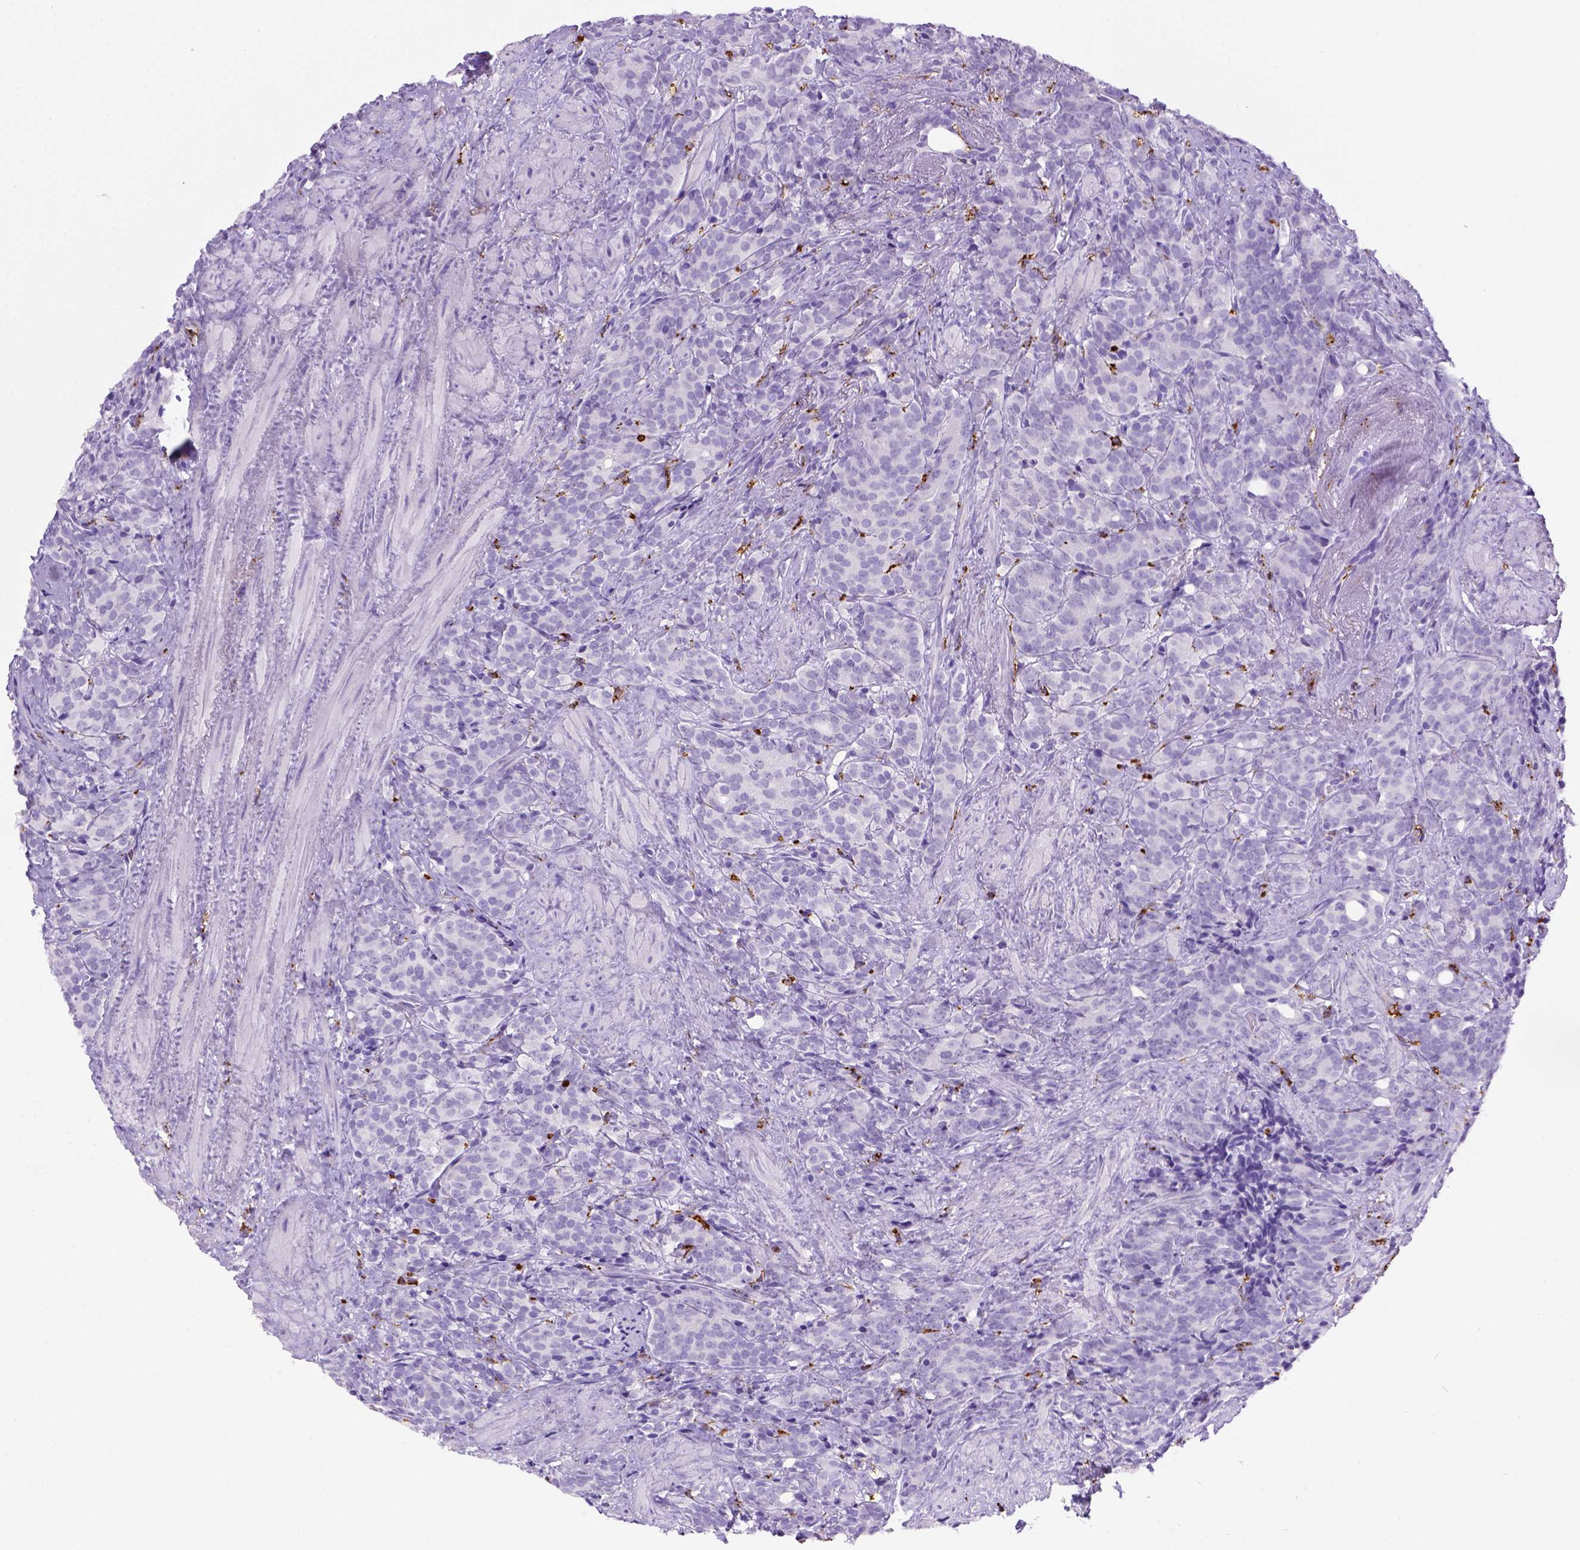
{"staining": {"intensity": "negative", "quantity": "none", "location": "none"}, "tissue": "prostate cancer", "cell_type": "Tumor cells", "image_type": "cancer", "snomed": [{"axis": "morphology", "description": "Adenocarcinoma, High grade"}, {"axis": "topography", "description": "Prostate"}], "caption": "Human prostate high-grade adenocarcinoma stained for a protein using immunohistochemistry displays no positivity in tumor cells.", "gene": "CD68", "patient": {"sex": "male", "age": 84}}